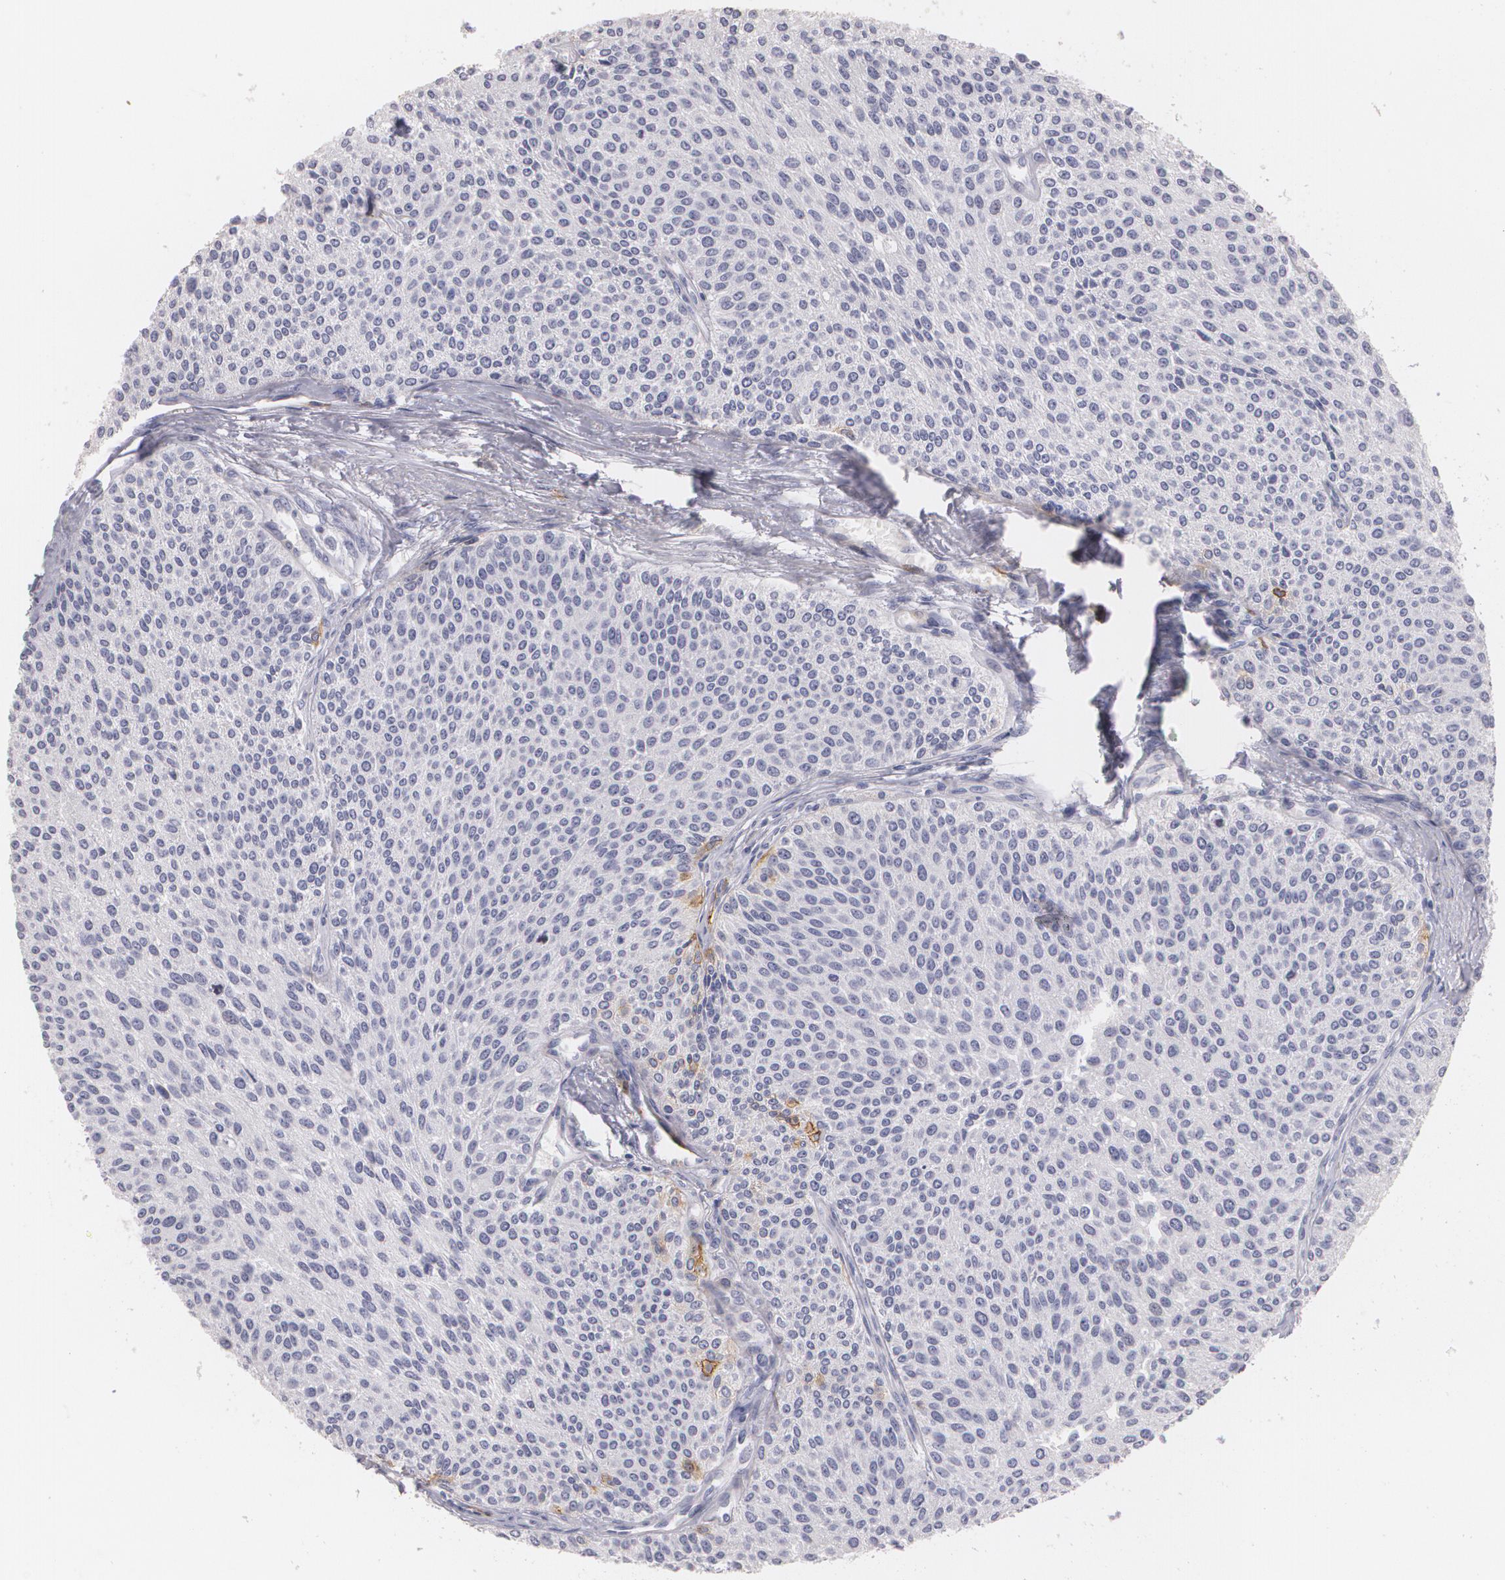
{"staining": {"intensity": "negative", "quantity": "none", "location": "none"}, "tissue": "urothelial cancer", "cell_type": "Tumor cells", "image_type": "cancer", "snomed": [{"axis": "morphology", "description": "Urothelial carcinoma, Low grade"}, {"axis": "topography", "description": "Urinary bladder"}], "caption": "Immunohistochemistry (IHC) micrograph of urothelial cancer stained for a protein (brown), which demonstrates no expression in tumor cells.", "gene": "NGFR", "patient": {"sex": "female", "age": 73}}